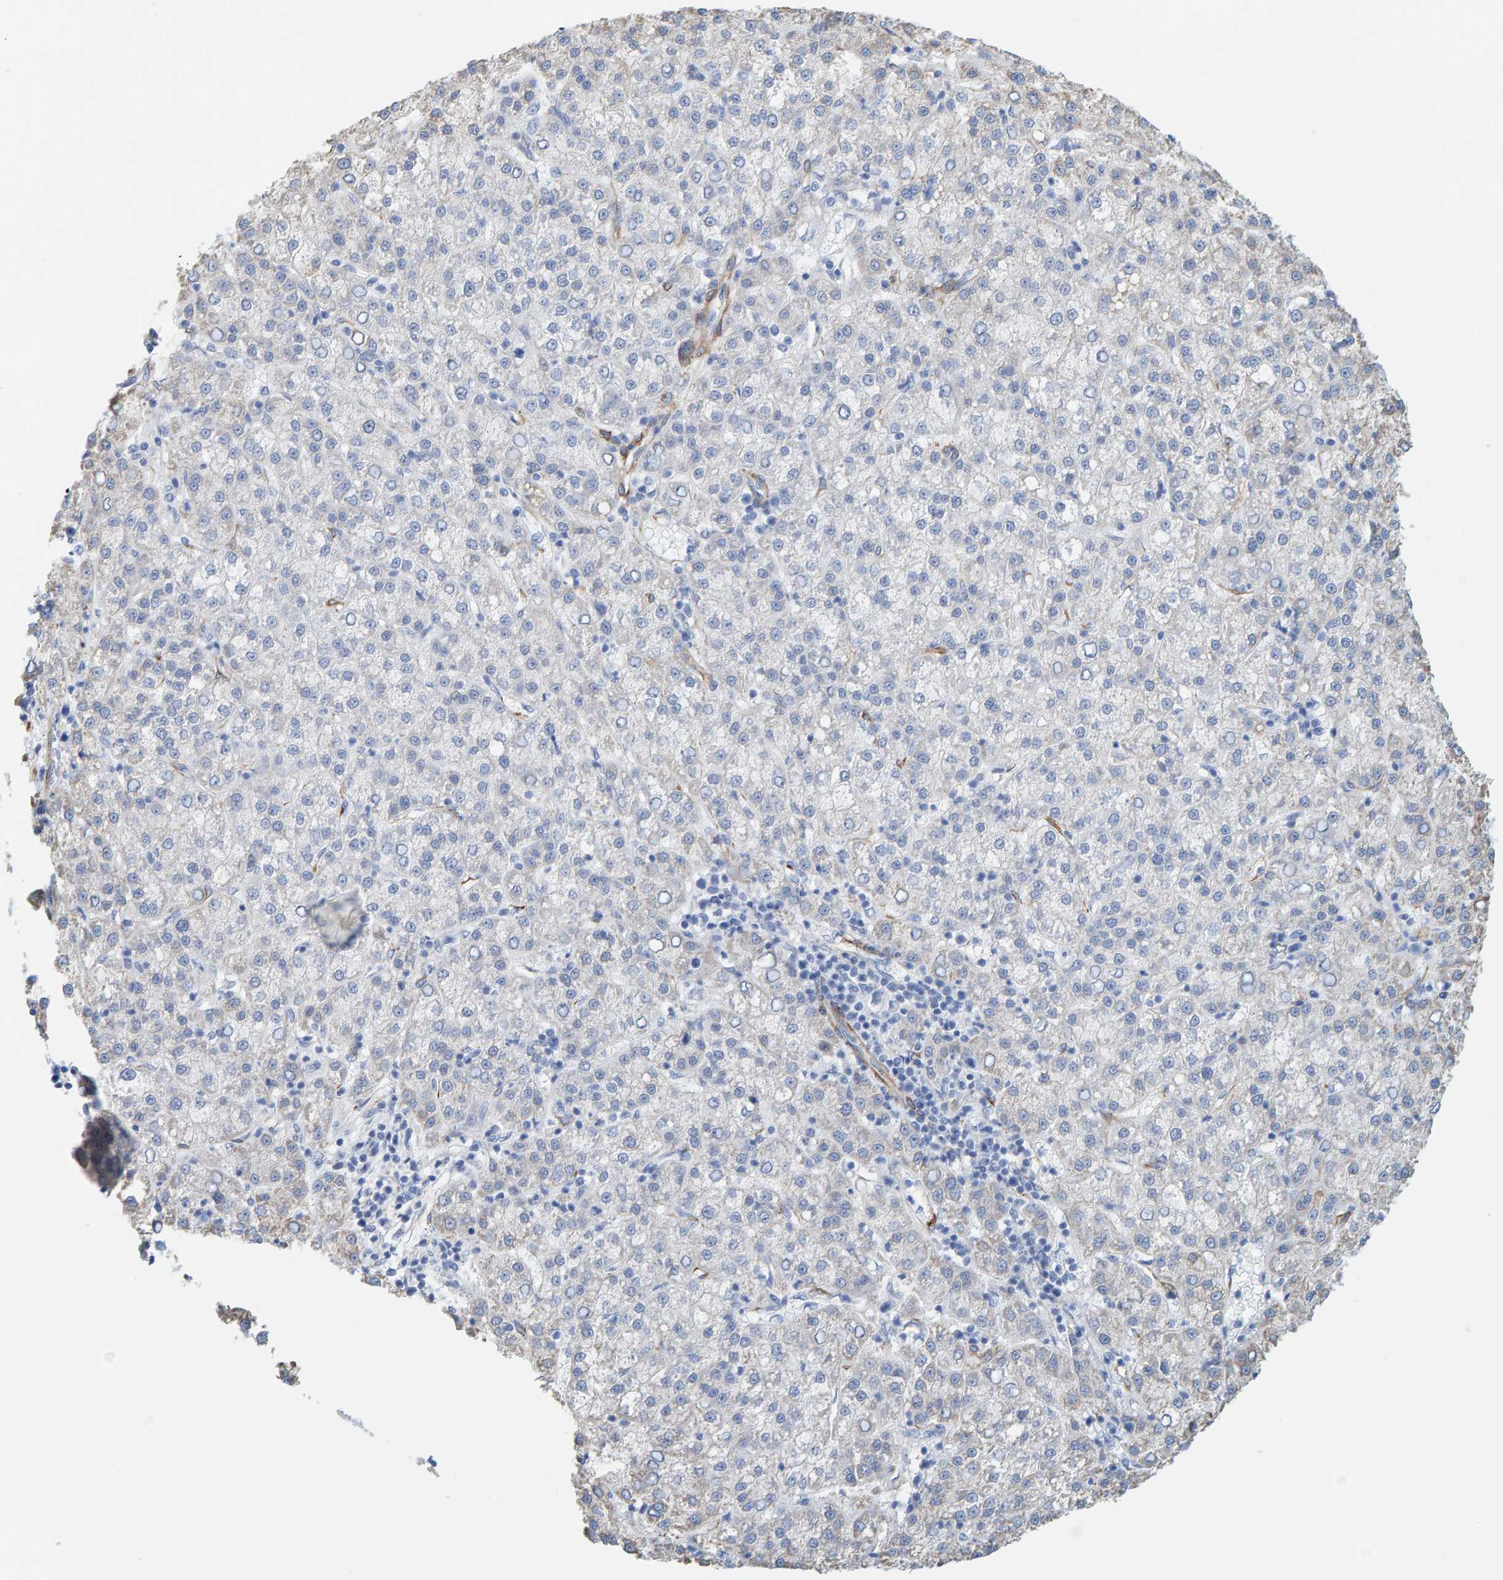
{"staining": {"intensity": "negative", "quantity": "none", "location": "none"}, "tissue": "liver cancer", "cell_type": "Tumor cells", "image_type": "cancer", "snomed": [{"axis": "morphology", "description": "Carcinoma, Hepatocellular, NOS"}, {"axis": "topography", "description": "Liver"}], "caption": "Immunohistochemical staining of hepatocellular carcinoma (liver) shows no significant staining in tumor cells.", "gene": "MAP1B", "patient": {"sex": "female", "age": 58}}